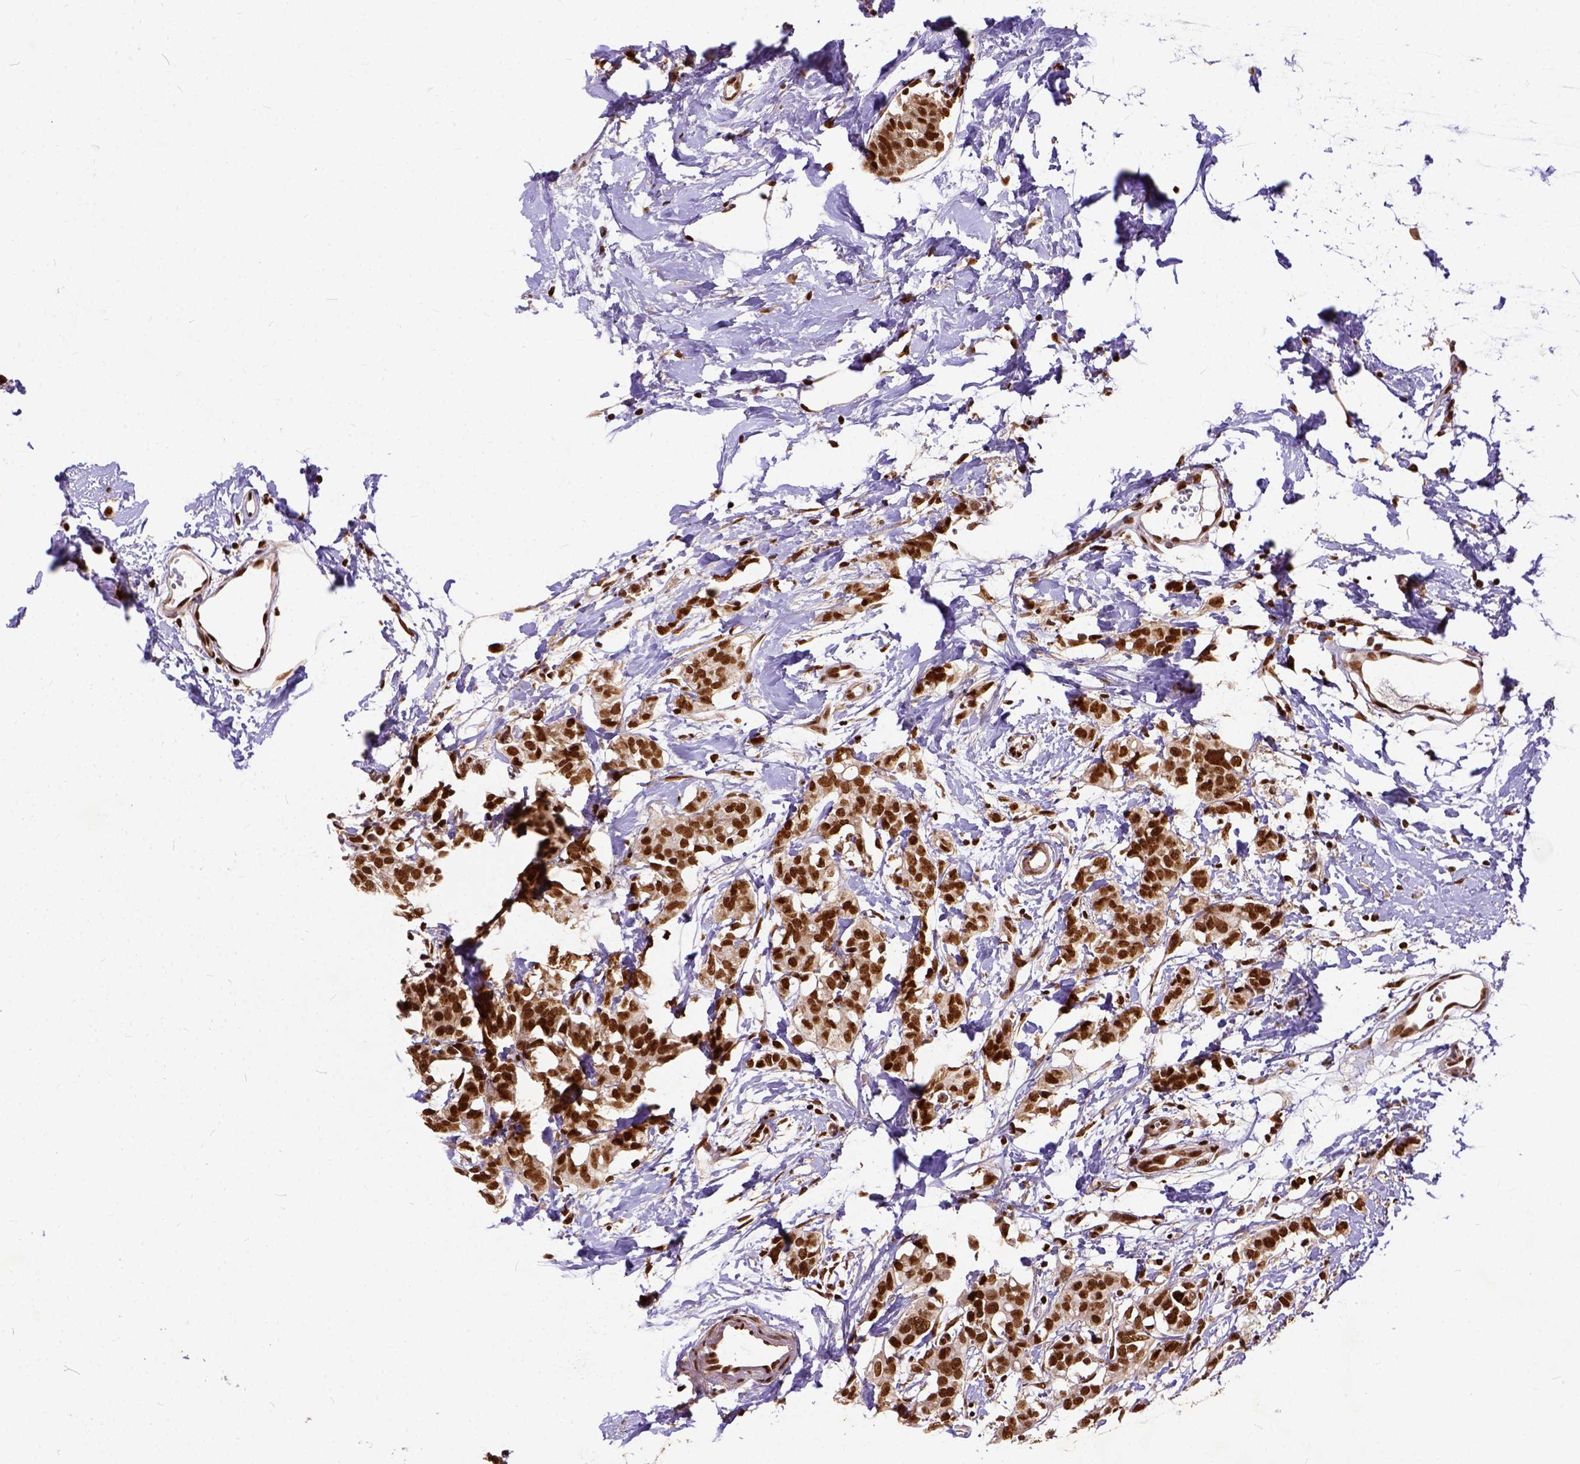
{"staining": {"intensity": "strong", "quantity": ">75%", "location": "nuclear"}, "tissue": "breast cancer", "cell_type": "Tumor cells", "image_type": "cancer", "snomed": [{"axis": "morphology", "description": "Duct carcinoma"}, {"axis": "topography", "description": "Breast"}], "caption": "The photomicrograph demonstrates immunohistochemical staining of breast cancer. There is strong nuclear staining is present in about >75% of tumor cells. (Brightfield microscopy of DAB IHC at high magnification).", "gene": "NACC1", "patient": {"sex": "female", "age": 40}}